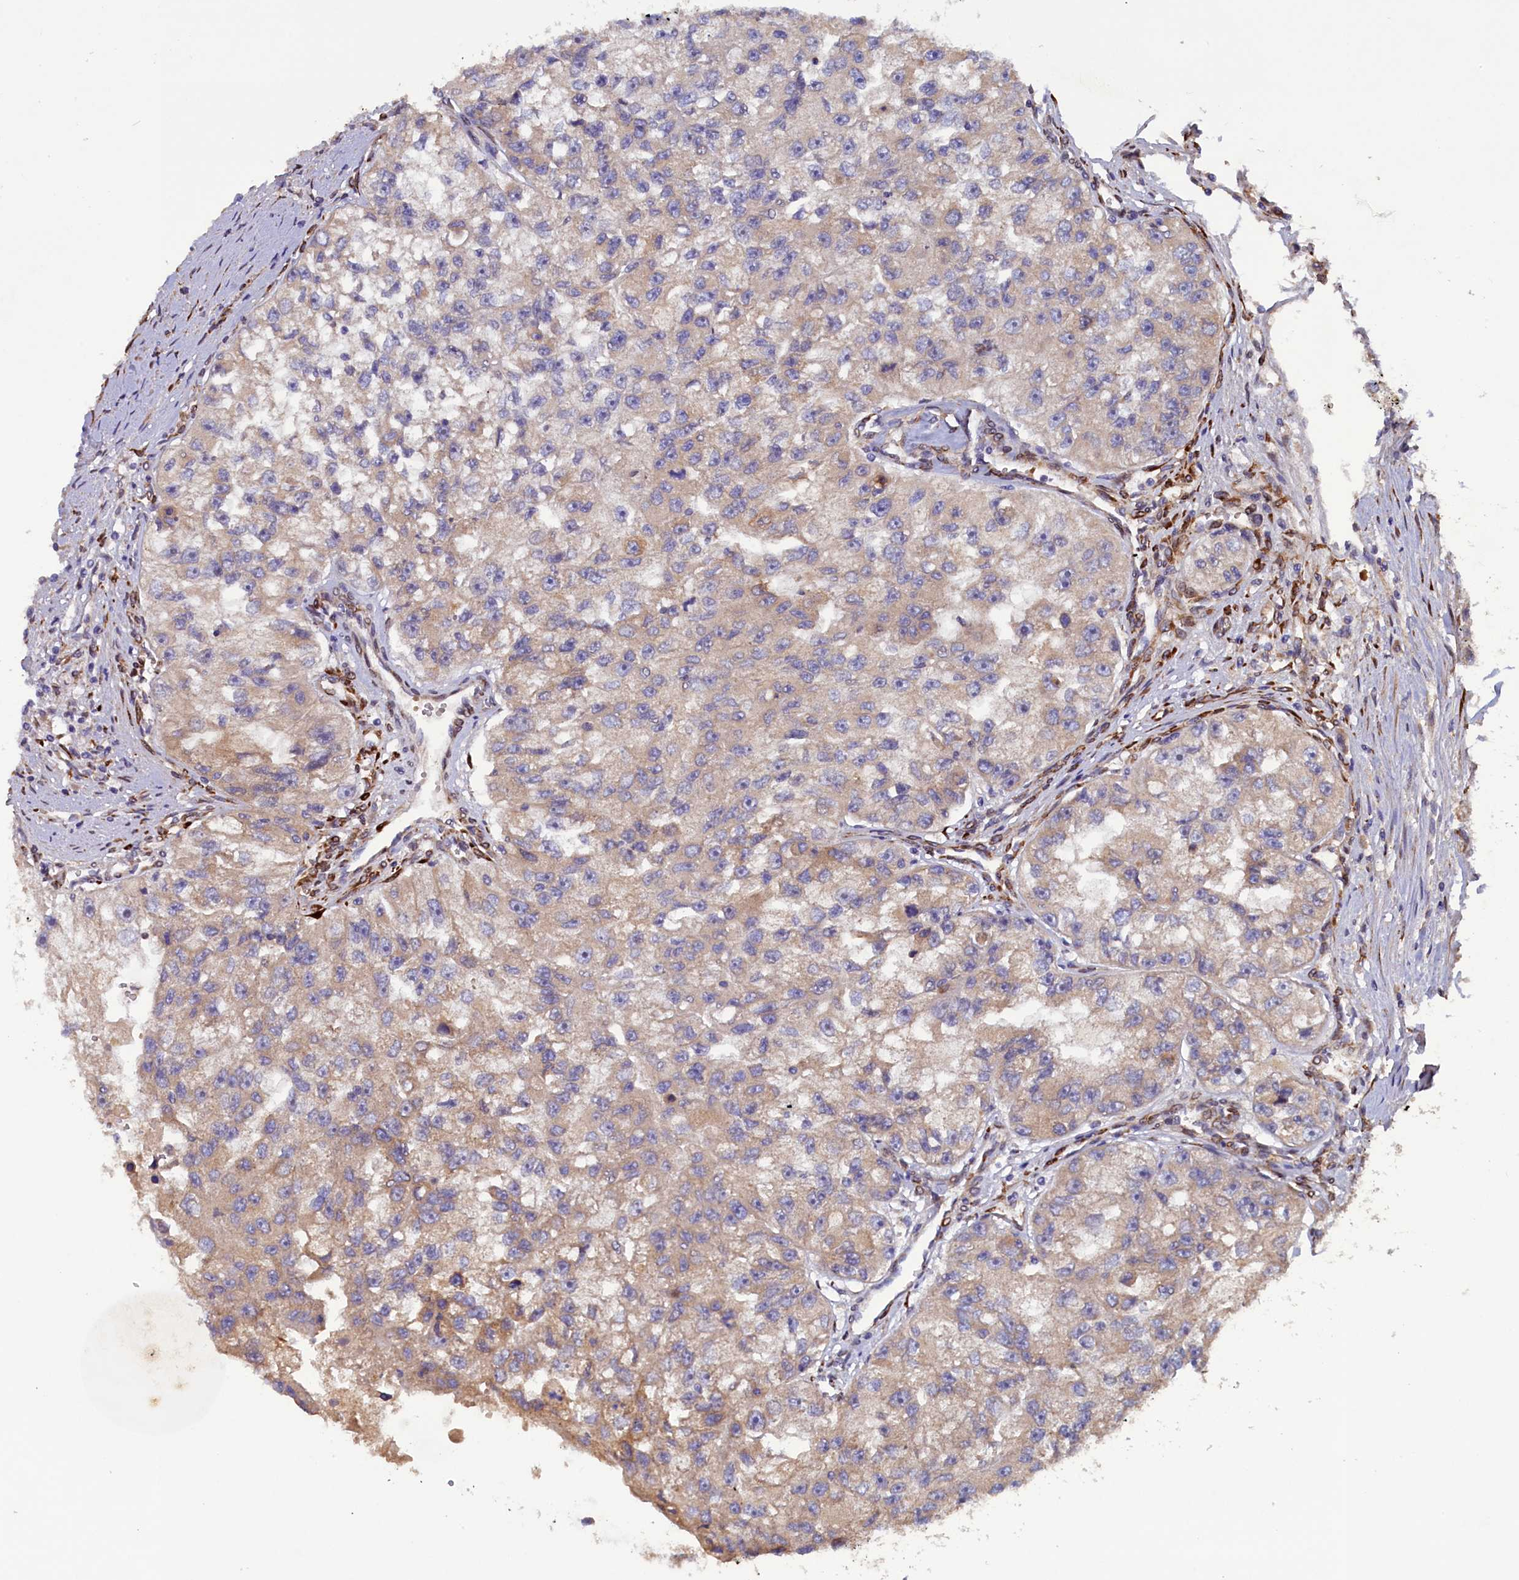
{"staining": {"intensity": "weak", "quantity": ">75%", "location": "cytoplasmic/membranous"}, "tissue": "renal cancer", "cell_type": "Tumor cells", "image_type": "cancer", "snomed": [{"axis": "morphology", "description": "Adenocarcinoma, NOS"}, {"axis": "topography", "description": "Kidney"}], "caption": "Immunohistochemistry (IHC) staining of renal cancer (adenocarcinoma), which reveals low levels of weak cytoplasmic/membranous expression in about >75% of tumor cells indicating weak cytoplasmic/membranous protein staining. The staining was performed using DAB (brown) for protein detection and nuclei were counterstained in hematoxylin (blue).", "gene": "ARRDC4", "patient": {"sex": "male", "age": 63}}